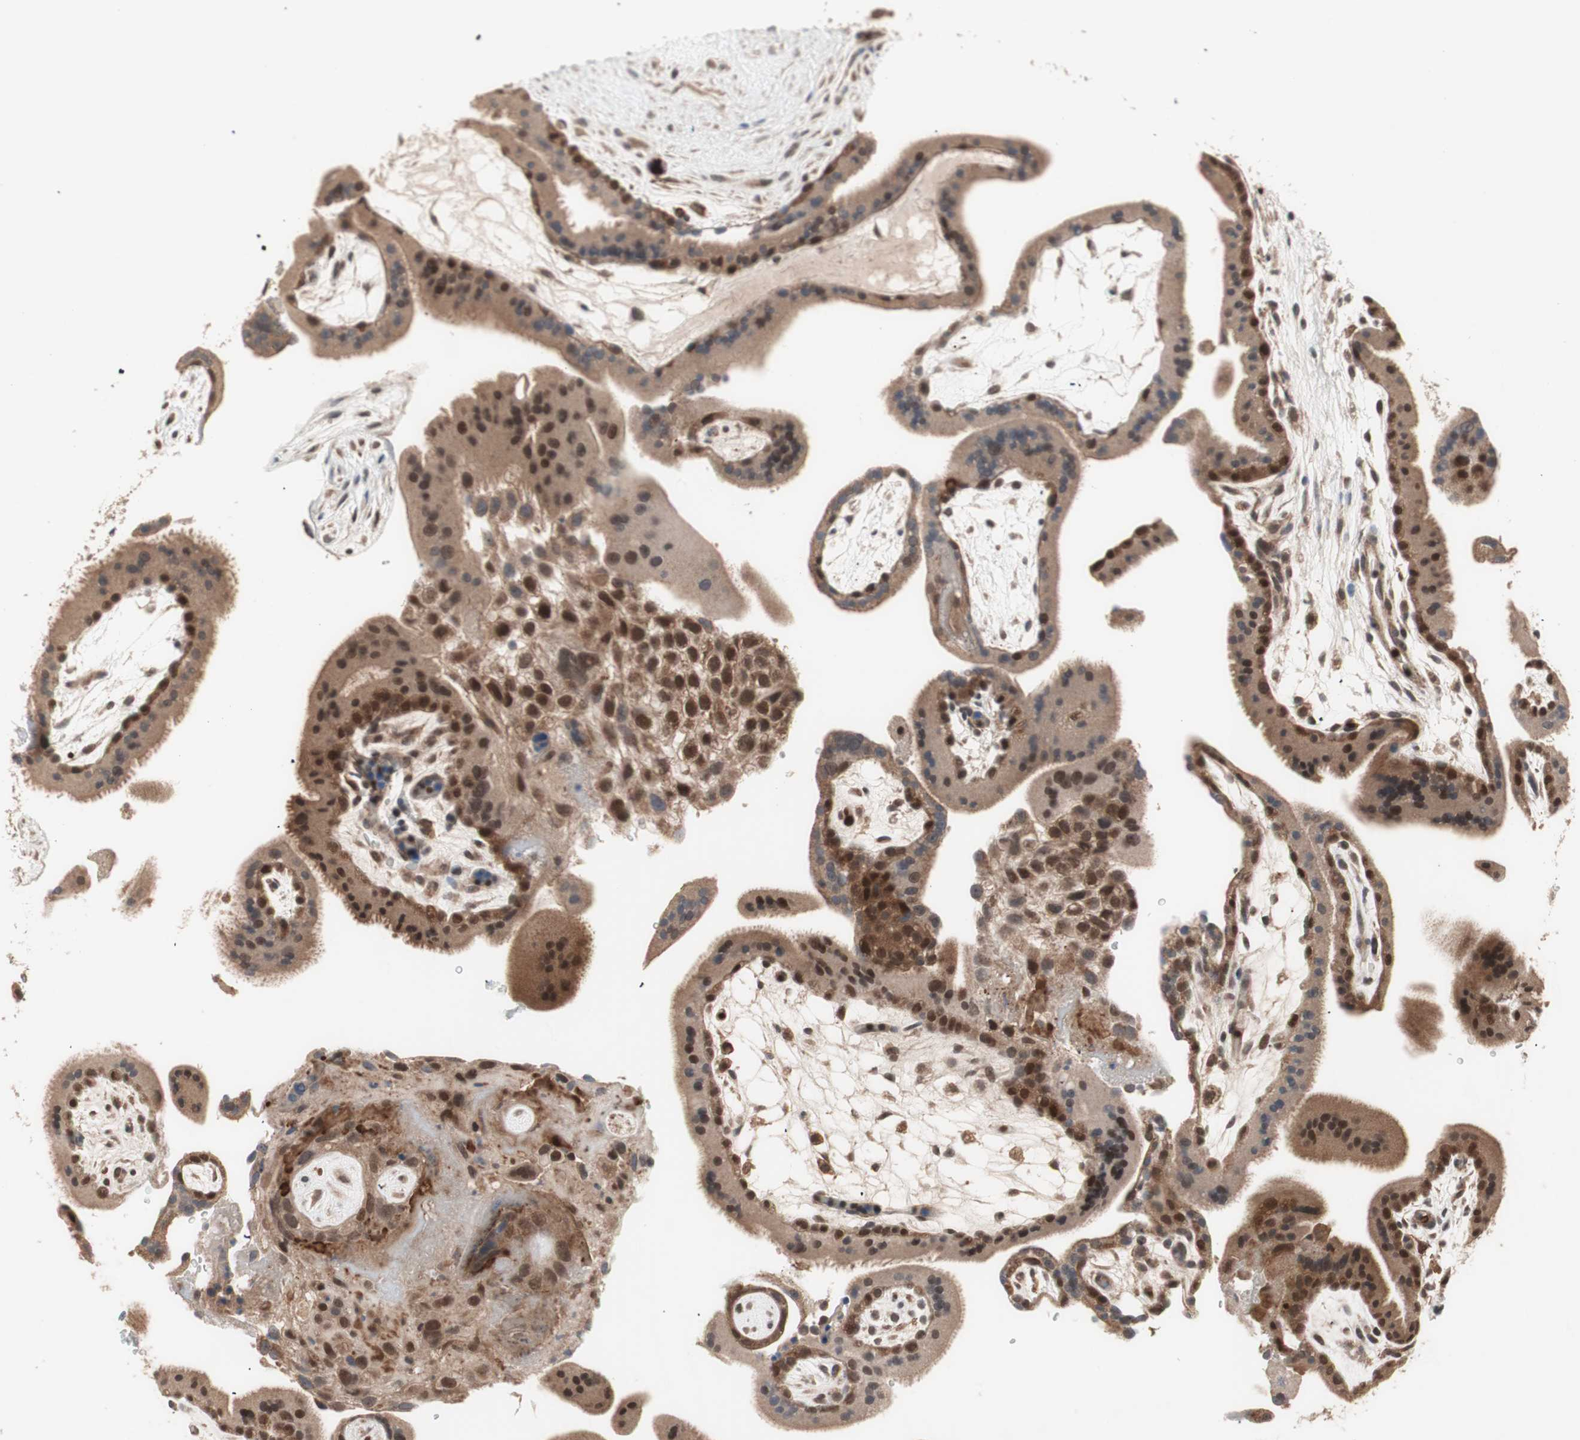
{"staining": {"intensity": "strong", "quantity": ">75%", "location": "cytoplasmic/membranous,nuclear"}, "tissue": "placenta", "cell_type": "Decidual cells", "image_type": "normal", "snomed": [{"axis": "morphology", "description": "Normal tissue, NOS"}, {"axis": "topography", "description": "Placenta"}], "caption": "Benign placenta exhibits strong cytoplasmic/membranous,nuclear positivity in approximately >75% of decidual cells.", "gene": "HMBS", "patient": {"sex": "female", "age": 19}}